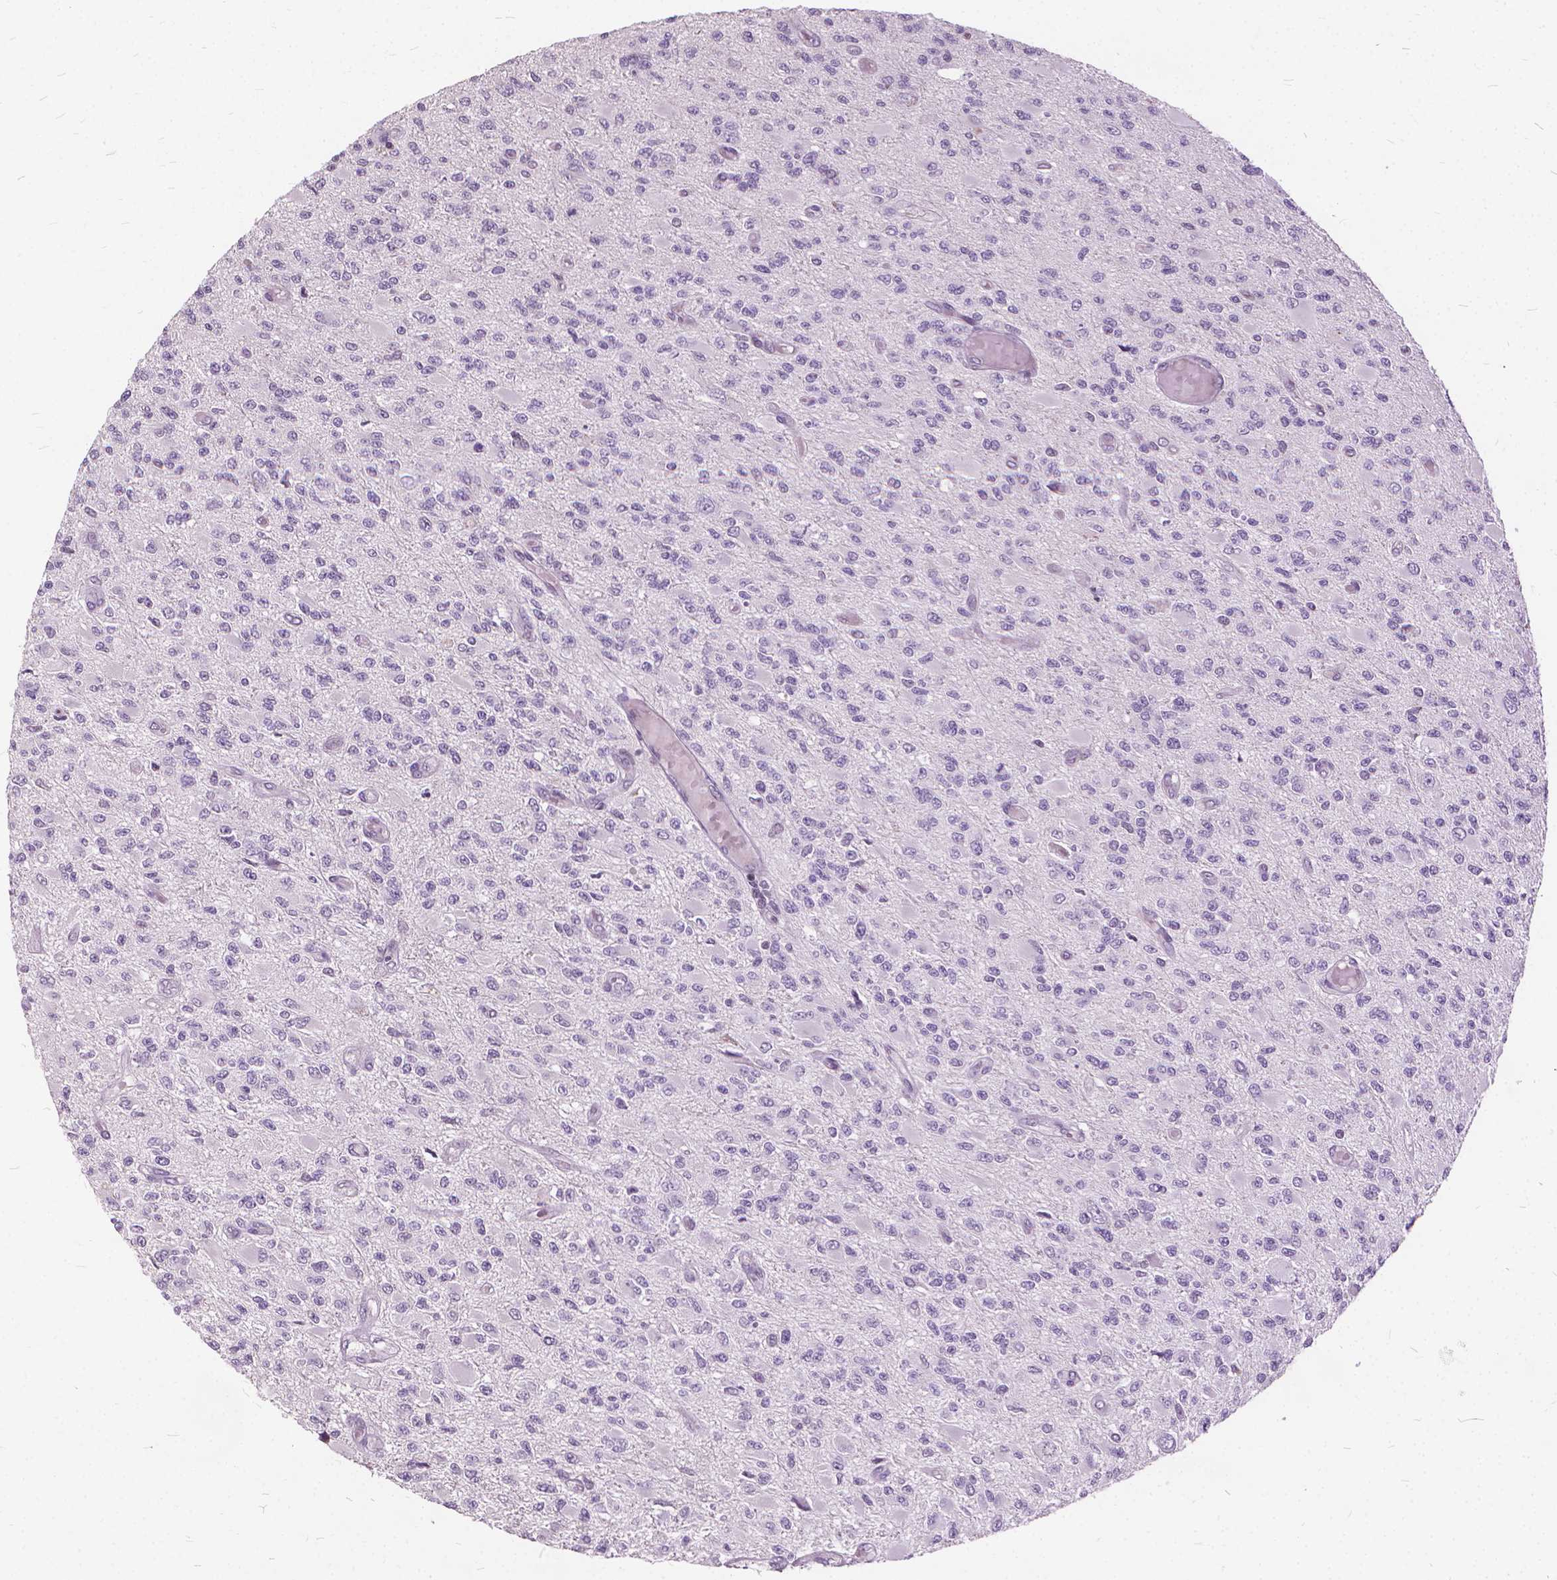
{"staining": {"intensity": "negative", "quantity": "none", "location": "none"}, "tissue": "glioma", "cell_type": "Tumor cells", "image_type": "cancer", "snomed": [{"axis": "morphology", "description": "Glioma, malignant, High grade"}, {"axis": "topography", "description": "Brain"}], "caption": "Immunohistochemistry micrograph of human glioma stained for a protein (brown), which shows no positivity in tumor cells.", "gene": "STAT5B", "patient": {"sex": "female", "age": 63}}